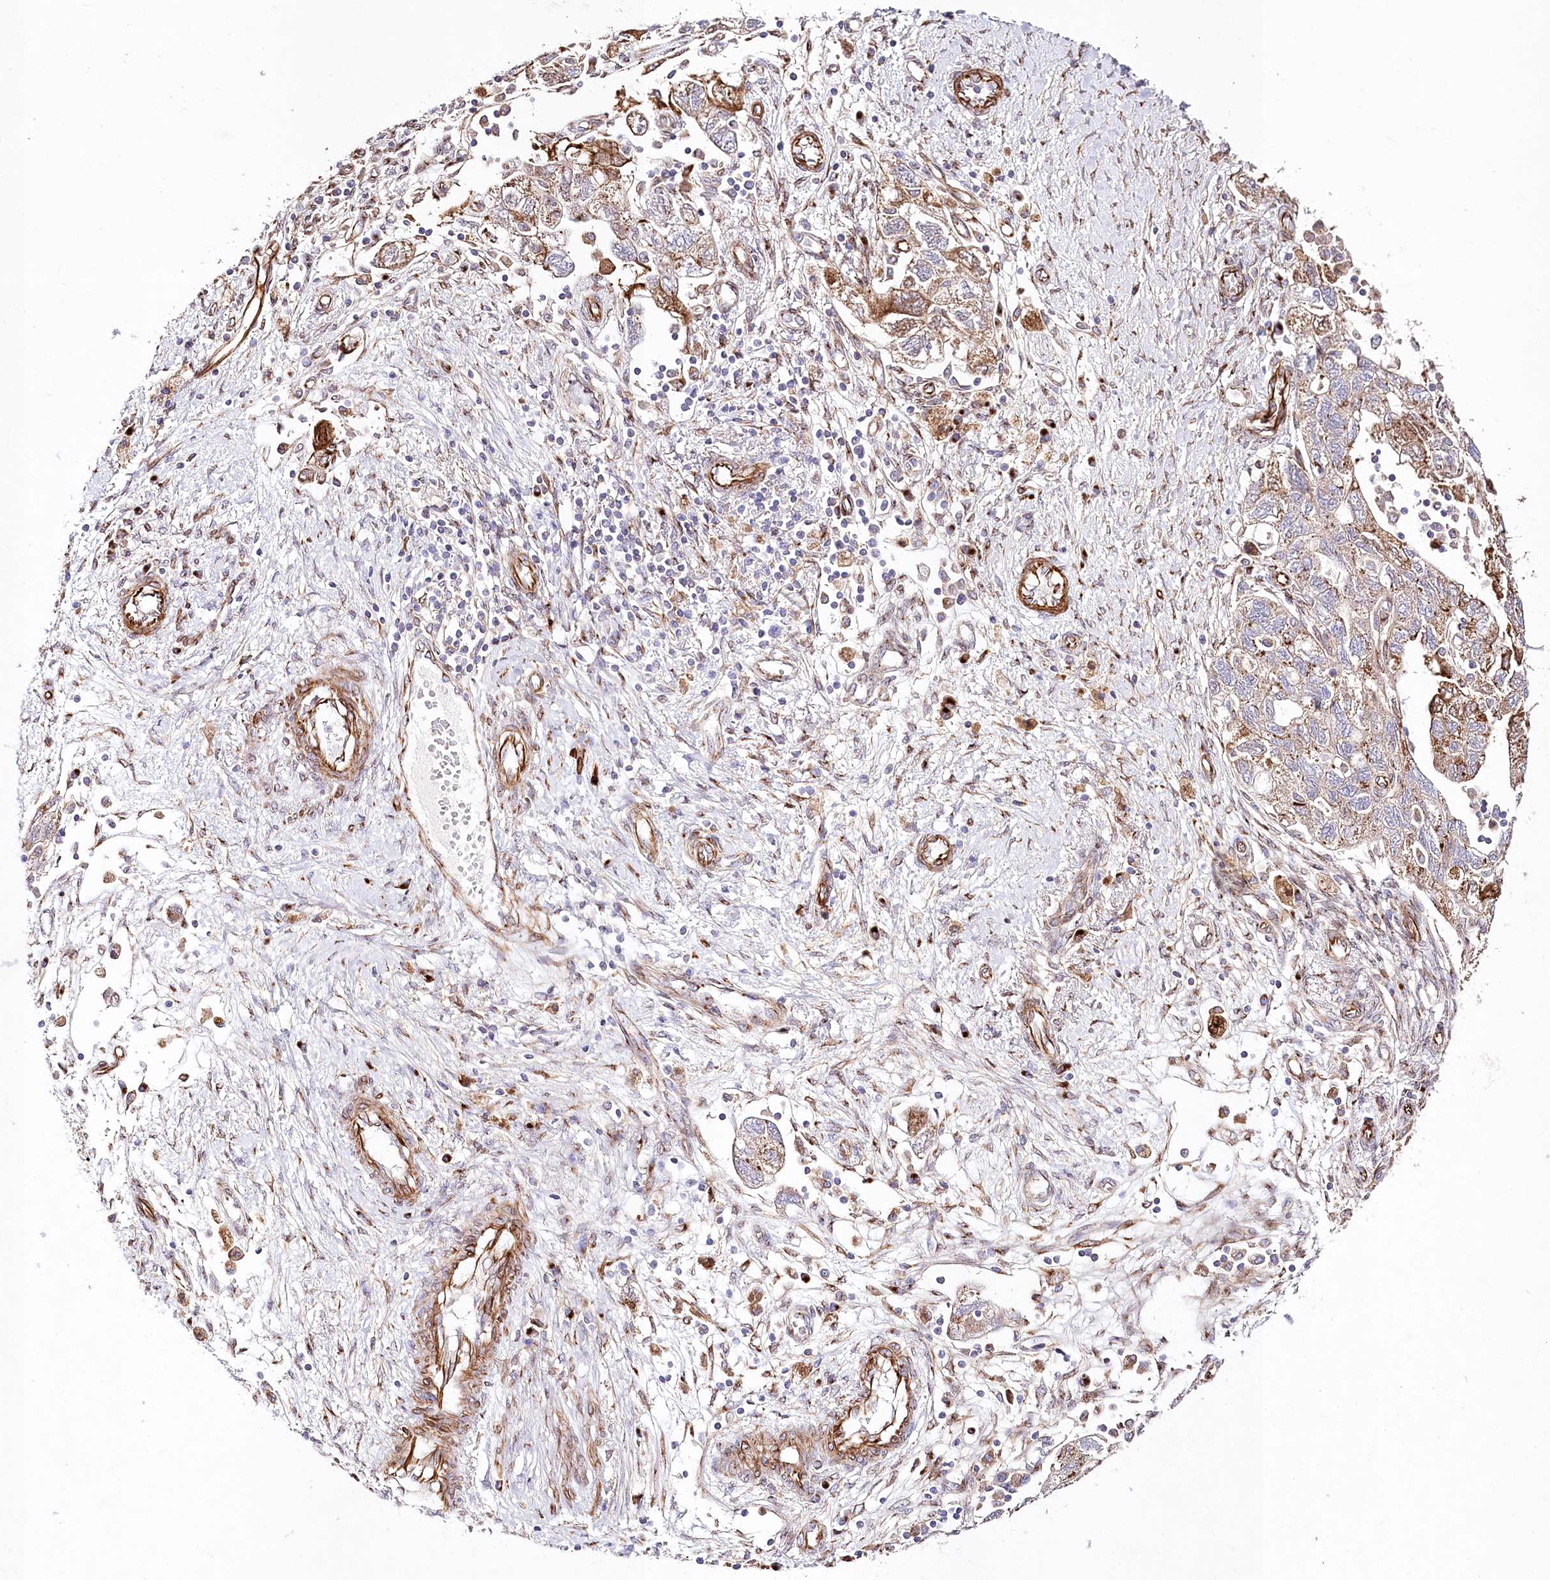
{"staining": {"intensity": "moderate", "quantity": ">75%", "location": "cytoplasmic/membranous"}, "tissue": "ovarian cancer", "cell_type": "Tumor cells", "image_type": "cancer", "snomed": [{"axis": "morphology", "description": "Carcinoma, NOS"}, {"axis": "morphology", "description": "Cystadenocarcinoma, serous, NOS"}, {"axis": "topography", "description": "Ovary"}], "caption": "A medium amount of moderate cytoplasmic/membranous expression is appreciated in approximately >75% of tumor cells in carcinoma (ovarian) tissue.", "gene": "ABRAXAS2", "patient": {"sex": "female", "age": 69}}